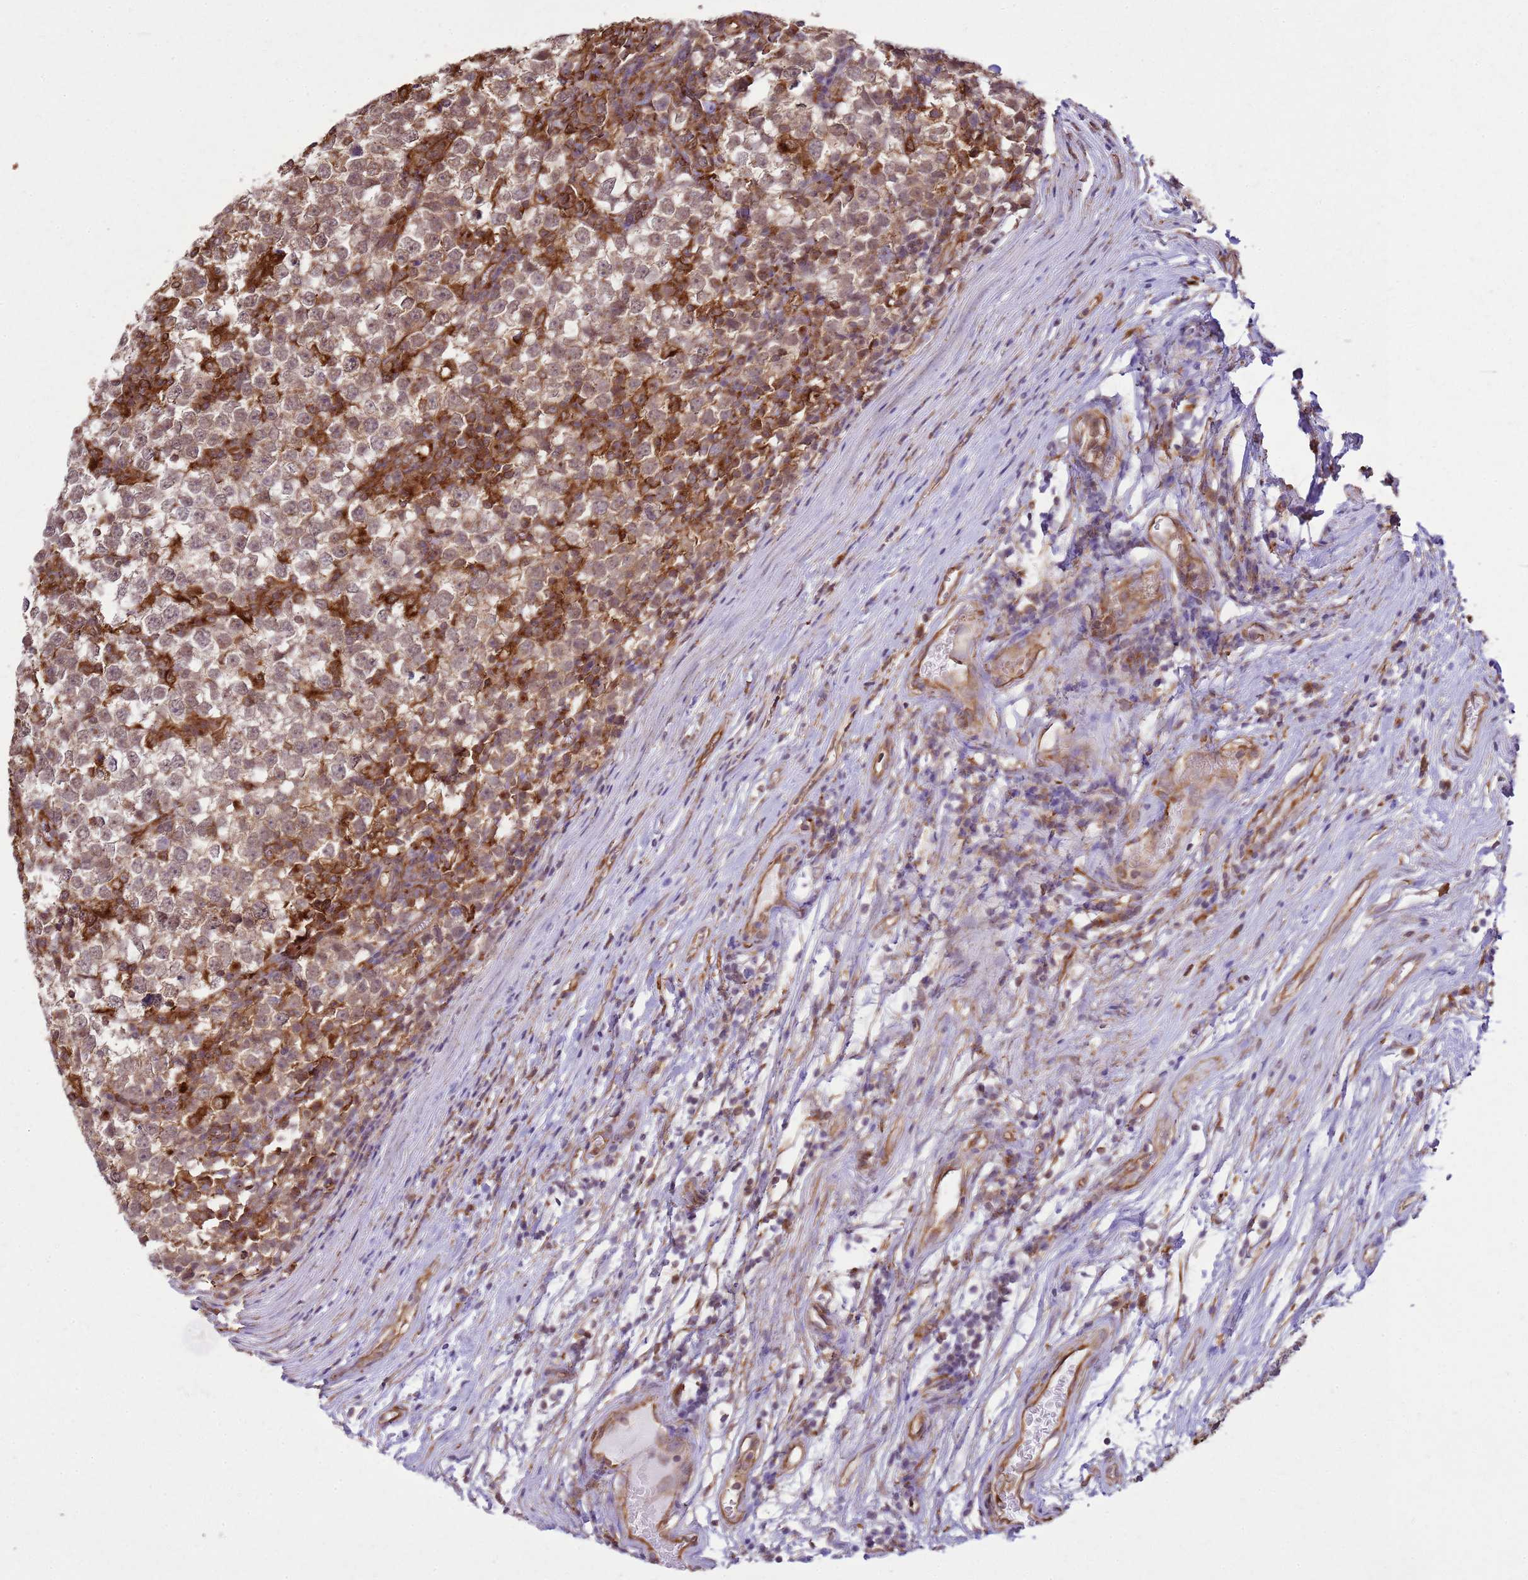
{"staining": {"intensity": "weak", "quantity": ">75%", "location": "cytoplasmic/membranous"}, "tissue": "testis cancer", "cell_type": "Tumor cells", "image_type": "cancer", "snomed": [{"axis": "morphology", "description": "Seminoma, NOS"}, {"axis": "topography", "description": "Testis"}], "caption": "Immunohistochemistry (IHC) of testis cancer demonstrates low levels of weak cytoplasmic/membranous expression in about >75% of tumor cells.", "gene": "GABRE", "patient": {"sex": "male", "age": 65}}